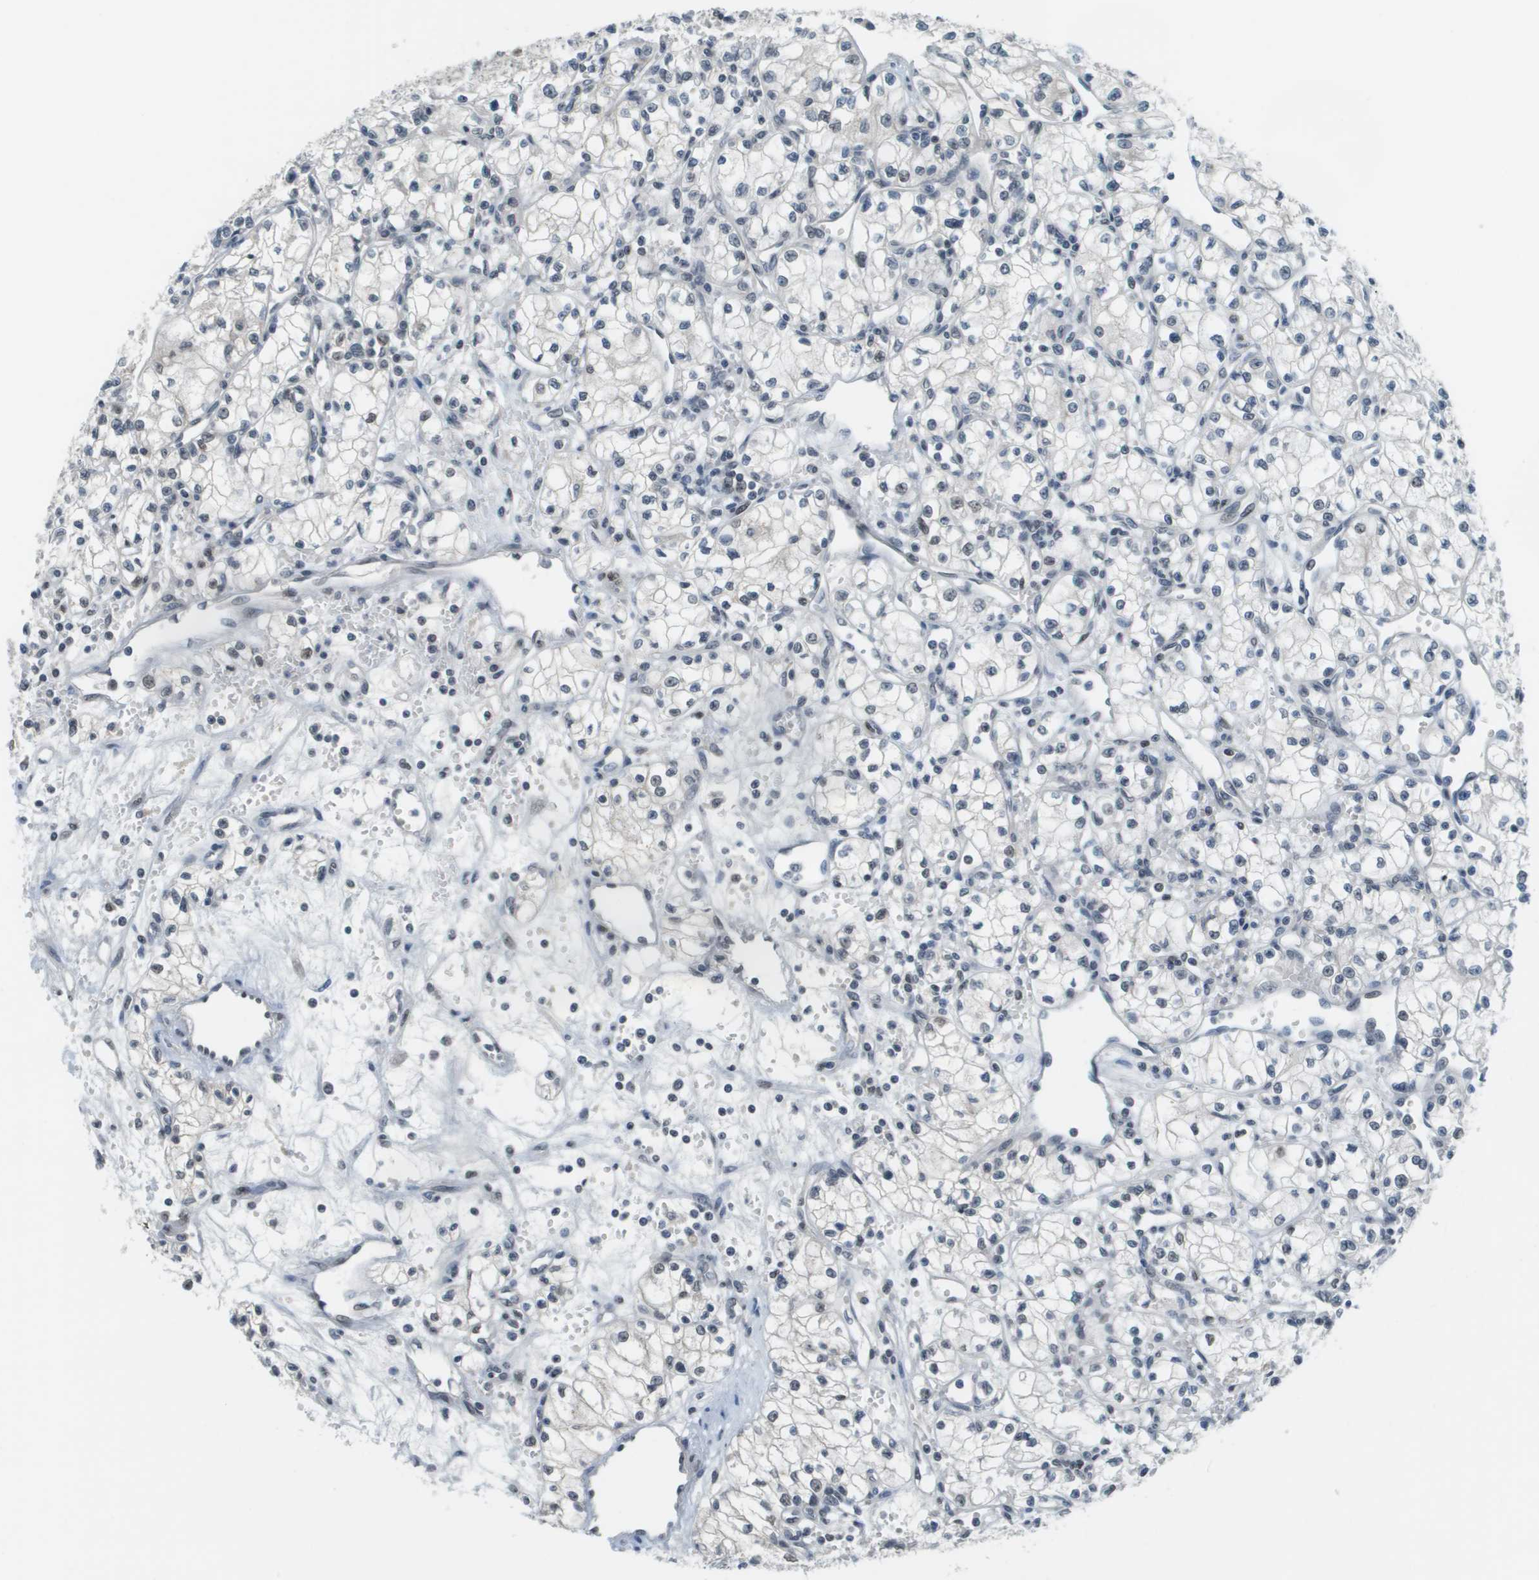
{"staining": {"intensity": "weak", "quantity": "<25%", "location": "nuclear"}, "tissue": "renal cancer", "cell_type": "Tumor cells", "image_type": "cancer", "snomed": [{"axis": "morphology", "description": "Normal tissue, NOS"}, {"axis": "morphology", "description": "Adenocarcinoma, NOS"}, {"axis": "topography", "description": "Kidney"}], "caption": "Immunohistochemical staining of adenocarcinoma (renal) displays no significant expression in tumor cells.", "gene": "CBX5", "patient": {"sex": "male", "age": 59}}